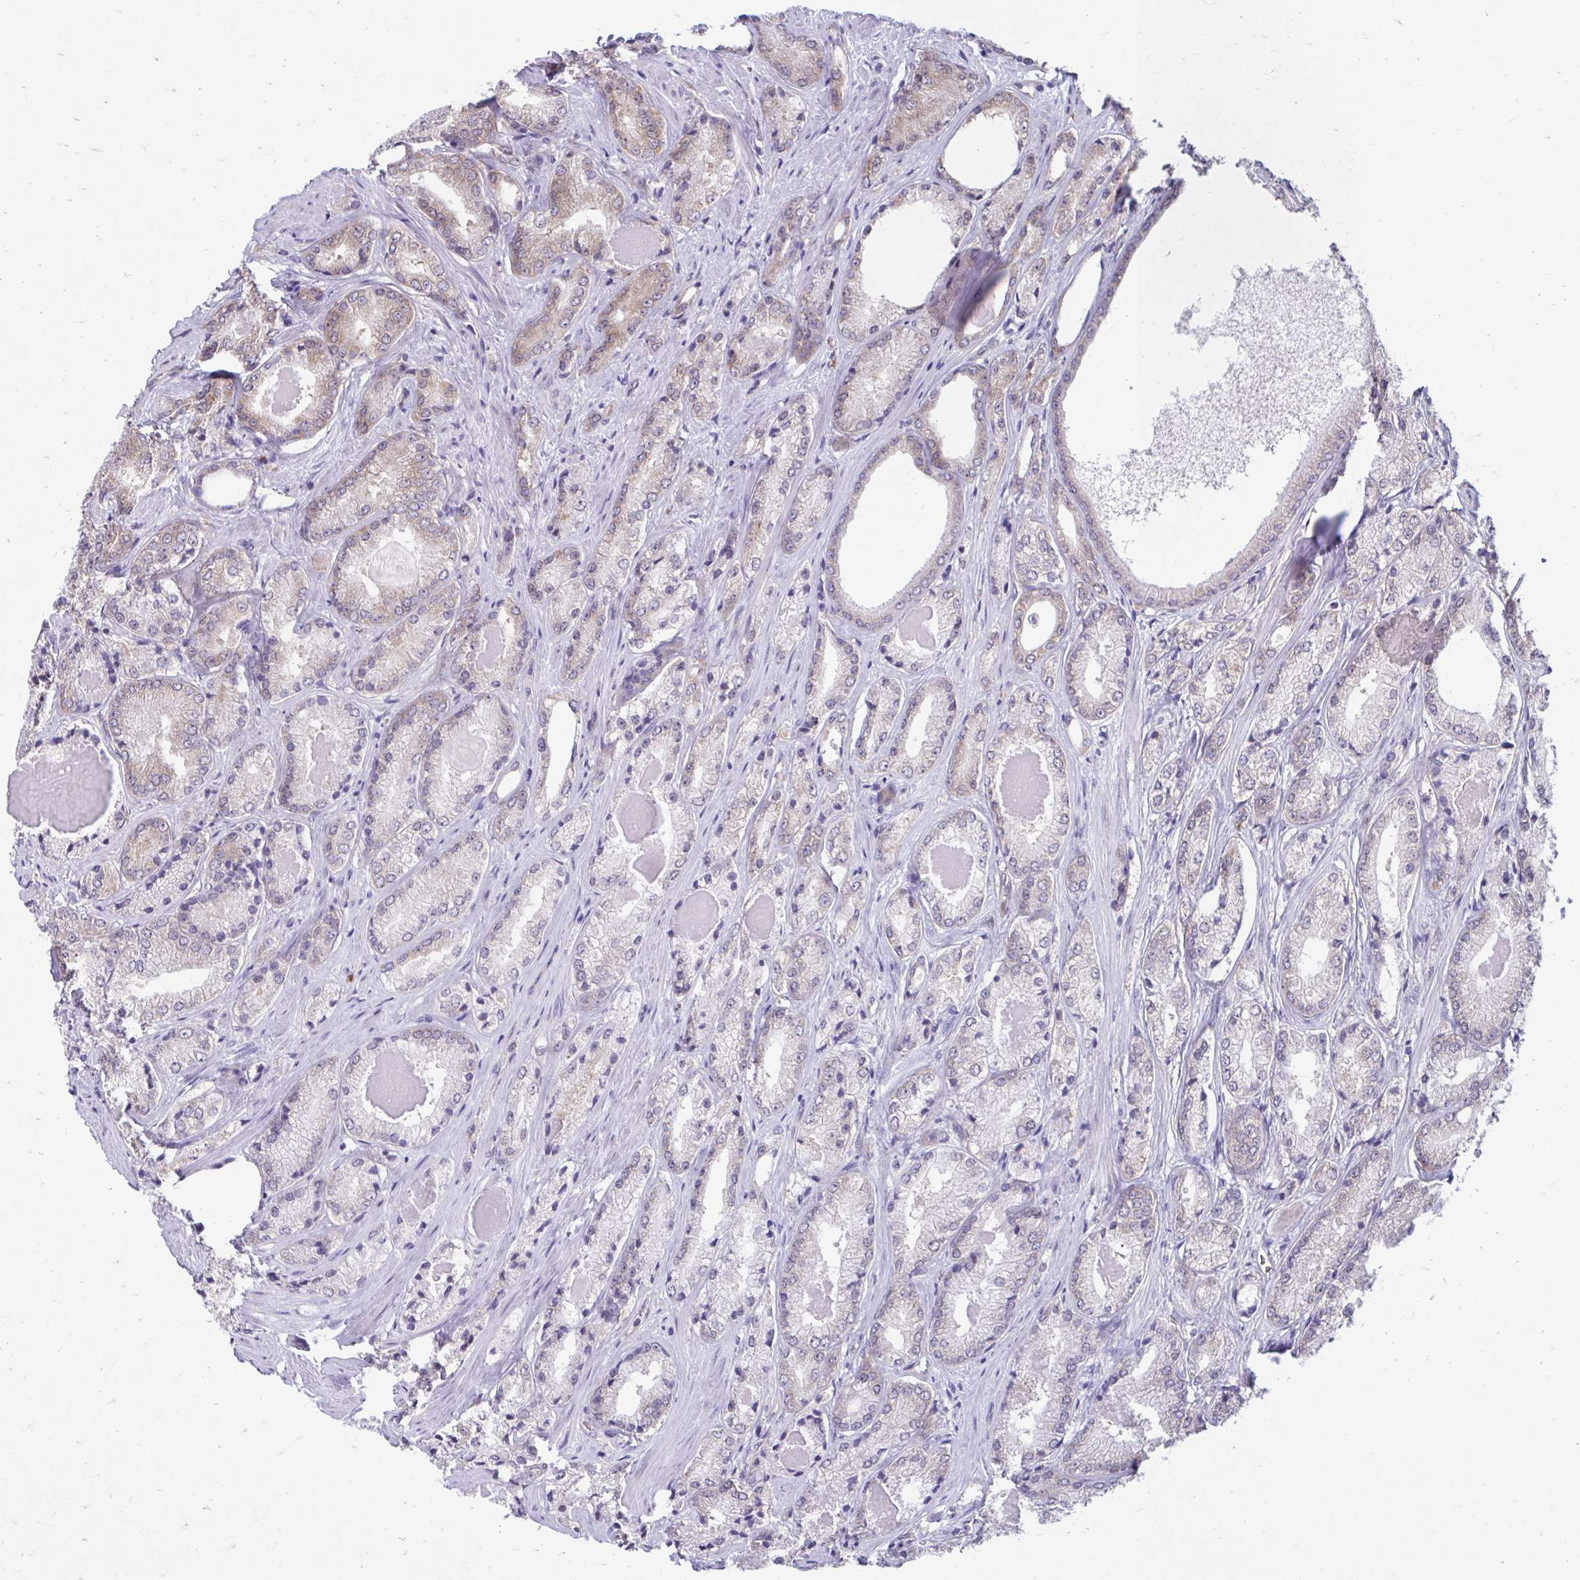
{"staining": {"intensity": "weak", "quantity": "<25%", "location": "cytoplasmic/membranous"}, "tissue": "prostate cancer", "cell_type": "Tumor cells", "image_type": "cancer", "snomed": [{"axis": "morphology", "description": "Adenocarcinoma, NOS"}, {"axis": "morphology", "description": "Adenocarcinoma, Low grade"}, {"axis": "topography", "description": "Prostate"}], "caption": "An immunohistochemistry (IHC) histopathology image of prostate cancer (low-grade adenocarcinoma) is shown. There is no staining in tumor cells of prostate cancer (low-grade adenocarcinoma).", "gene": "SELENON", "patient": {"sex": "male", "age": 68}}